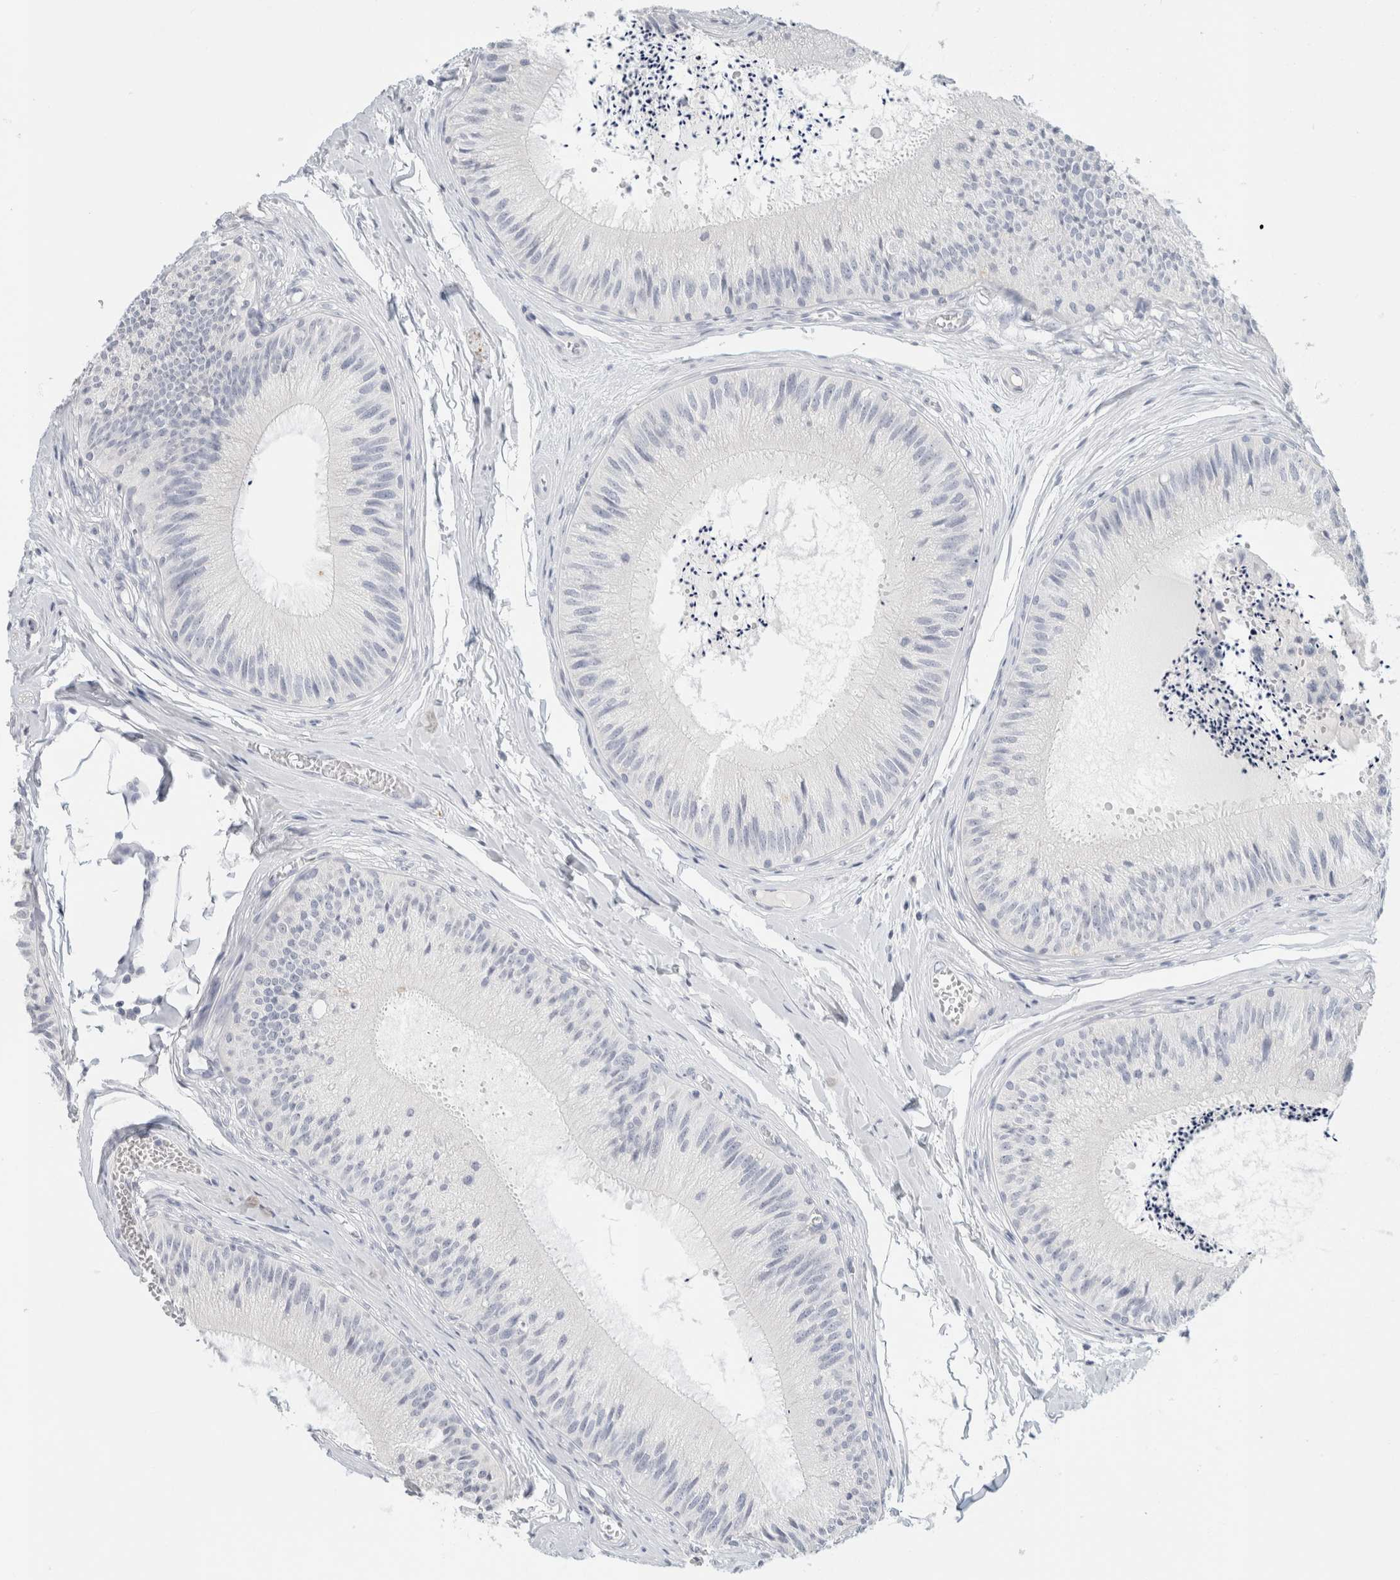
{"staining": {"intensity": "negative", "quantity": "none", "location": "none"}, "tissue": "epididymis", "cell_type": "Glandular cells", "image_type": "normal", "snomed": [{"axis": "morphology", "description": "Normal tissue, NOS"}, {"axis": "topography", "description": "Epididymis"}], "caption": "The immunohistochemistry histopathology image has no significant positivity in glandular cells of epididymis. (DAB (3,3'-diaminobenzidine) IHC, high magnification).", "gene": "NEFM", "patient": {"sex": "male", "age": 31}}